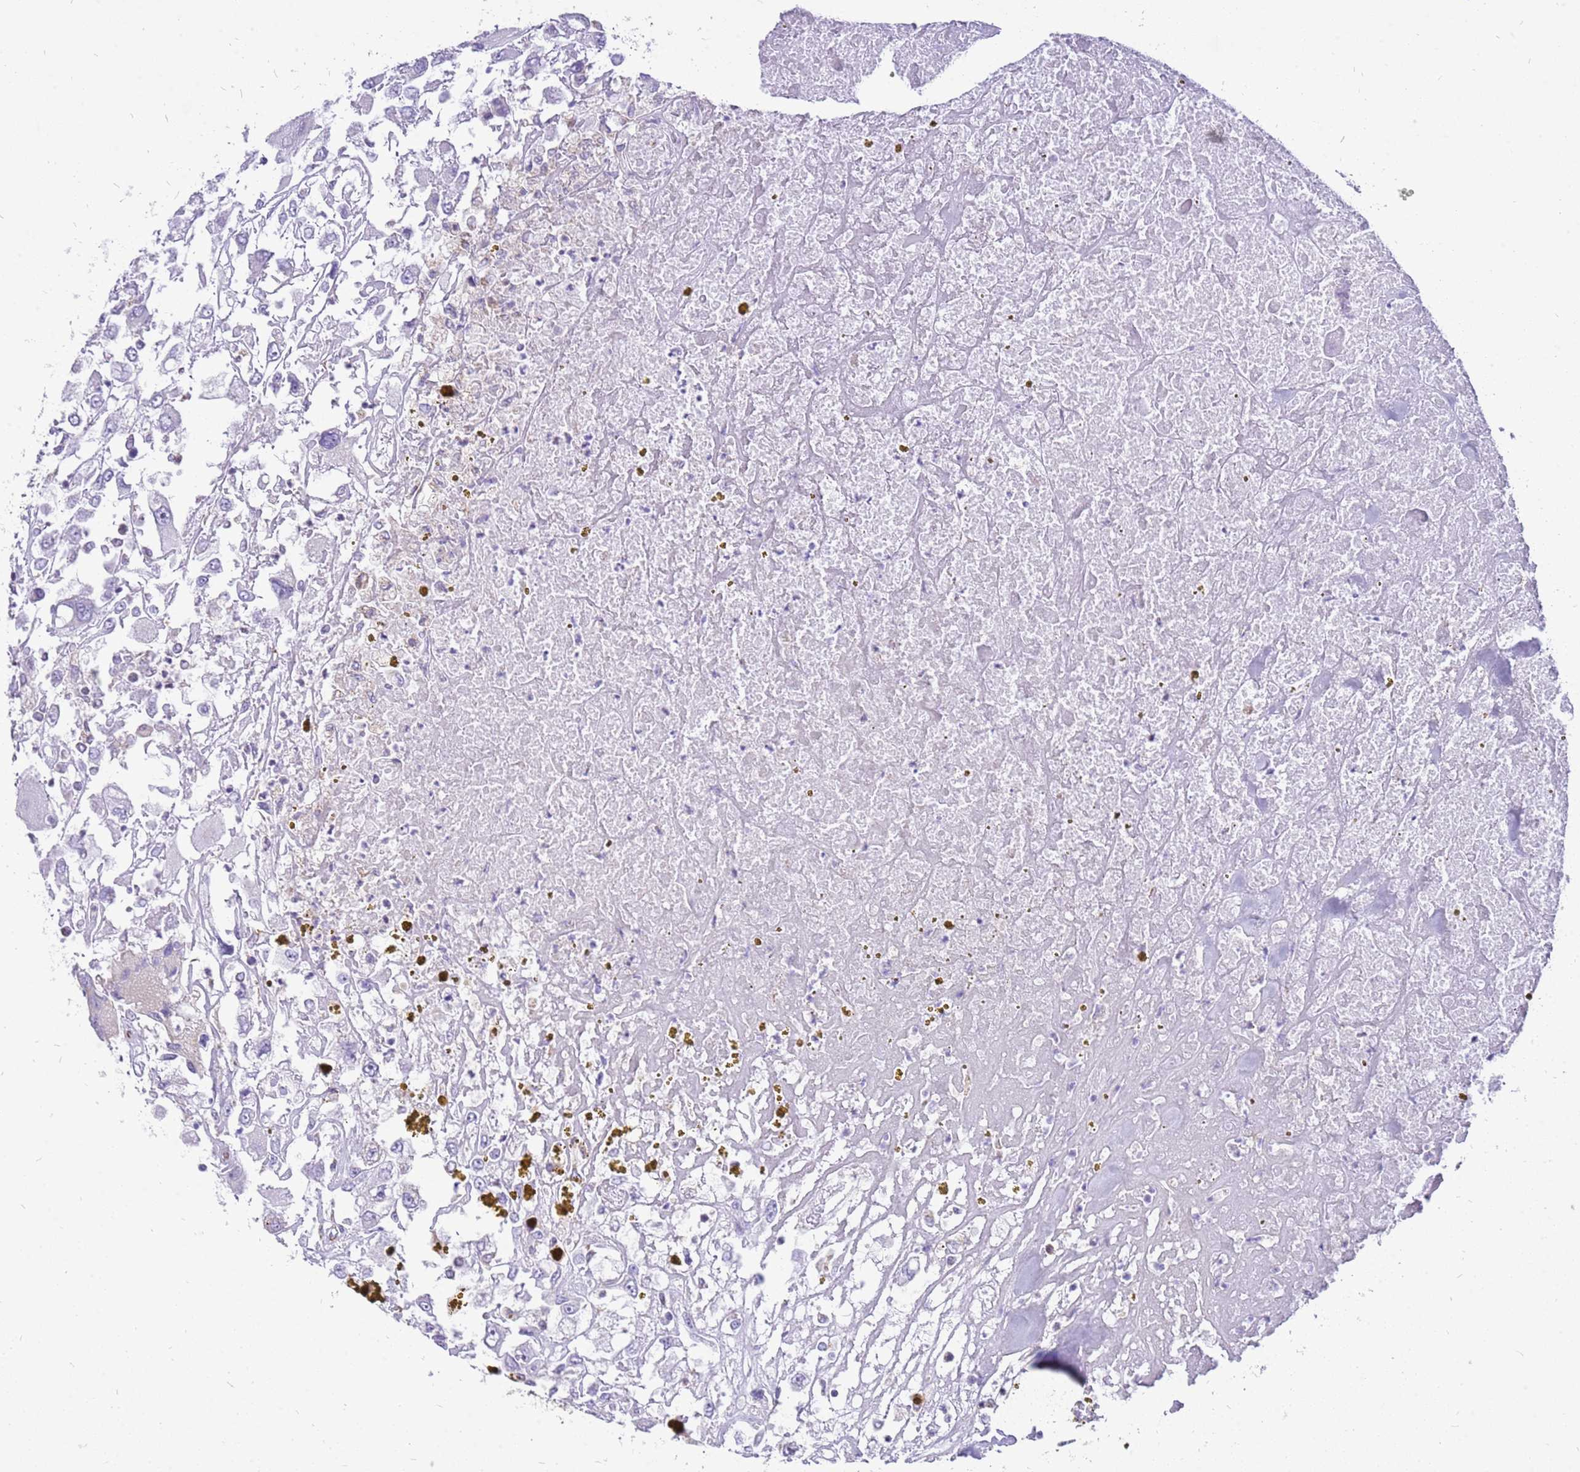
{"staining": {"intensity": "negative", "quantity": "none", "location": "none"}, "tissue": "renal cancer", "cell_type": "Tumor cells", "image_type": "cancer", "snomed": [{"axis": "morphology", "description": "Adenocarcinoma, NOS"}, {"axis": "topography", "description": "Kidney"}], "caption": "Immunohistochemistry (IHC) photomicrograph of human adenocarcinoma (renal) stained for a protein (brown), which displays no positivity in tumor cells.", "gene": "PCNX1", "patient": {"sex": "female", "age": 52}}